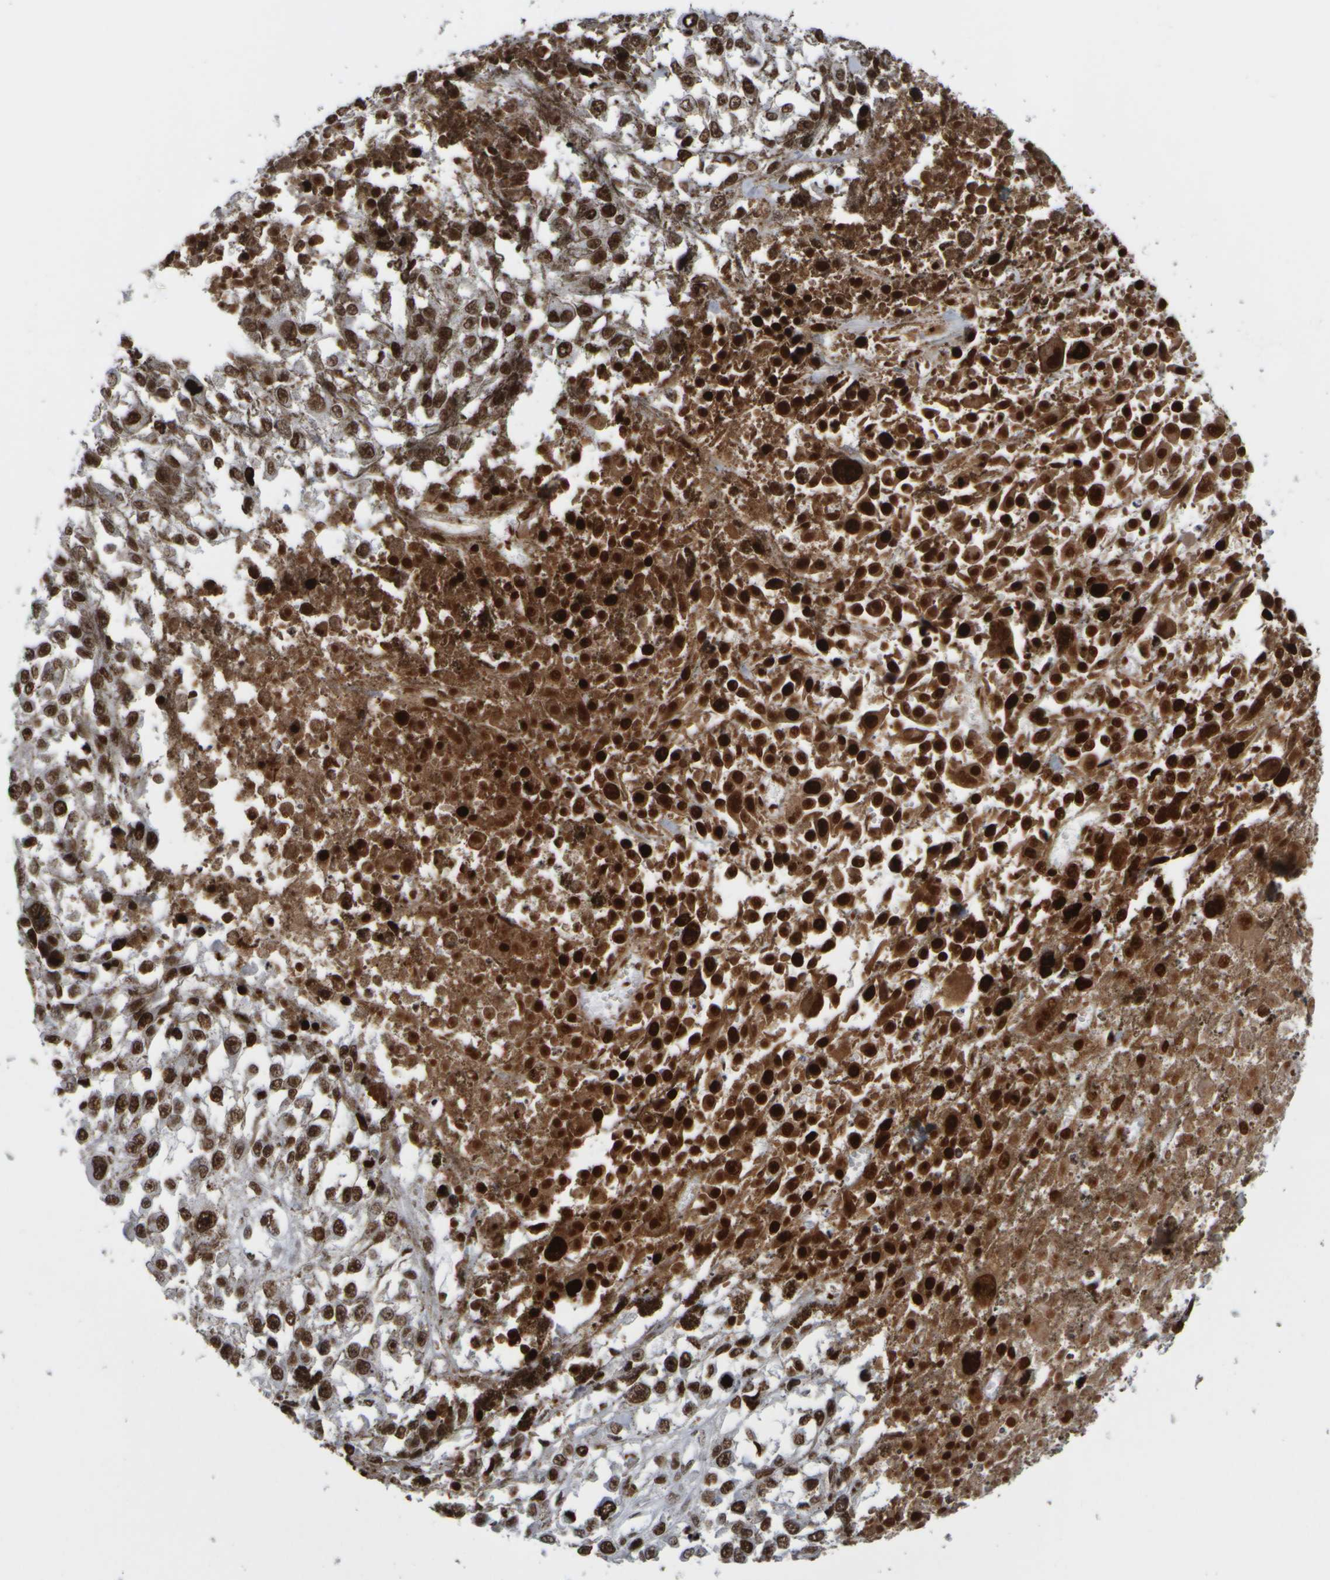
{"staining": {"intensity": "strong", "quantity": ">75%", "location": "nuclear"}, "tissue": "melanoma", "cell_type": "Tumor cells", "image_type": "cancer", "snomed": [{"axis": "morphology", "description": "Malignant melanoma, Metastatic site"}, {"axis": "topography", "description": "Lymph node"}], "caption": "Immunohistochemistry (IHC) (DAB (3,3'-diaminobenzidine)) staining of malignant melanoma (metastatic site) demonstrates strong nuclear protein positivity in approximately >75% of tumor cells. The protein of interest is stained brown, and the nuclei are stained in blue (DAB IHC with brightfield microscopy, high magnification).", "gene": "TOP2B", "patient": {"sex": "male", "age": 59}}